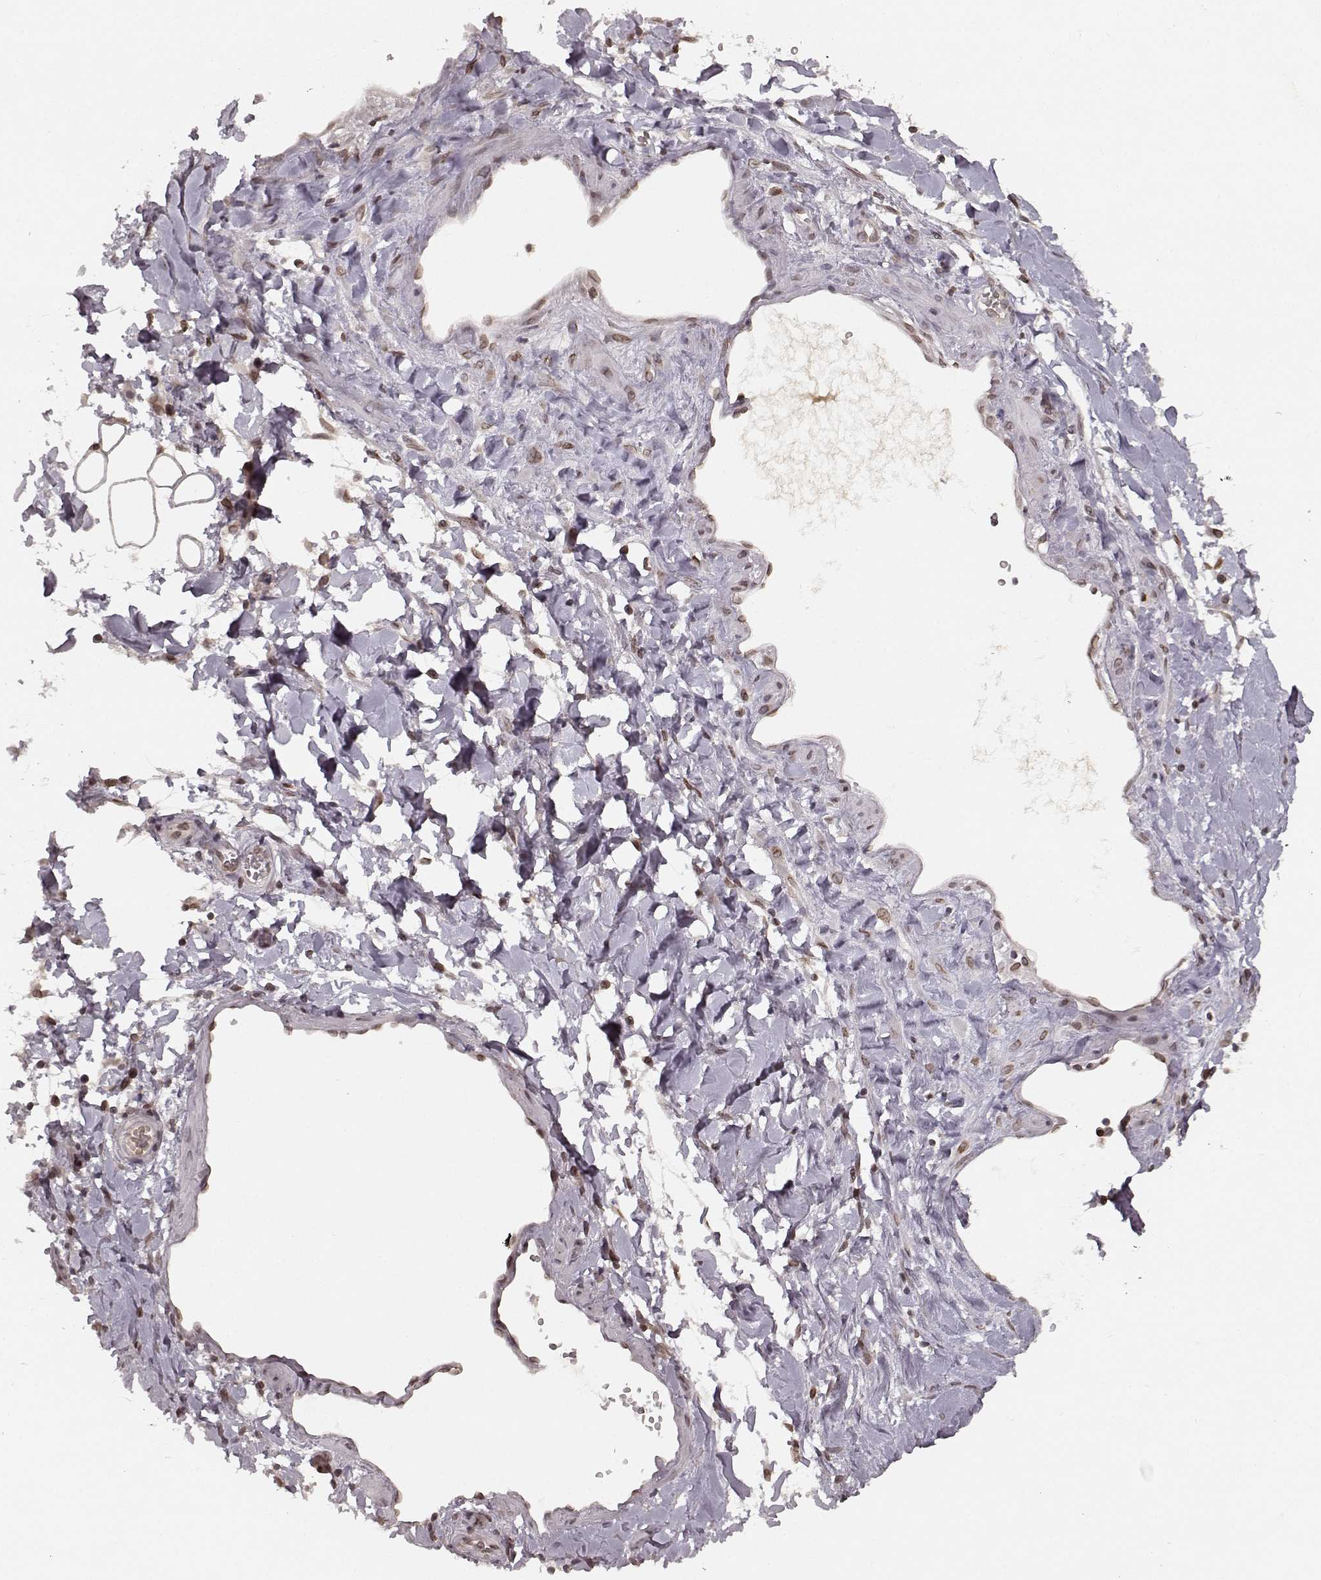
{"staining": {"intensity": "moderate", "quantity": "25%-75%", "location": "cytoplasmic/membranous,nuclear"}, "tissue": "adipose tissue", "cell_type": "Adipocytes", "image_type": "normal", "snomed": [{"axis": "morphology", "description": "Normal tissue, NOS"}, {"axis": "topography", "description": "Vascular tissue"}, {"axis": "topography", "description": "Peripheral nerve tissue"}], "caption": "Protein staining by immunohistochemistry exhibits moderate cytoplasmic/membranous,nuclear positivity in about 25%-75% of adipocytes in benign adipose tissue. The protein of interest is shown in brown color, while the nuclei are stained blue.", "gene": "DCAF12", "patient": {"sex": "male", "age": 23}}